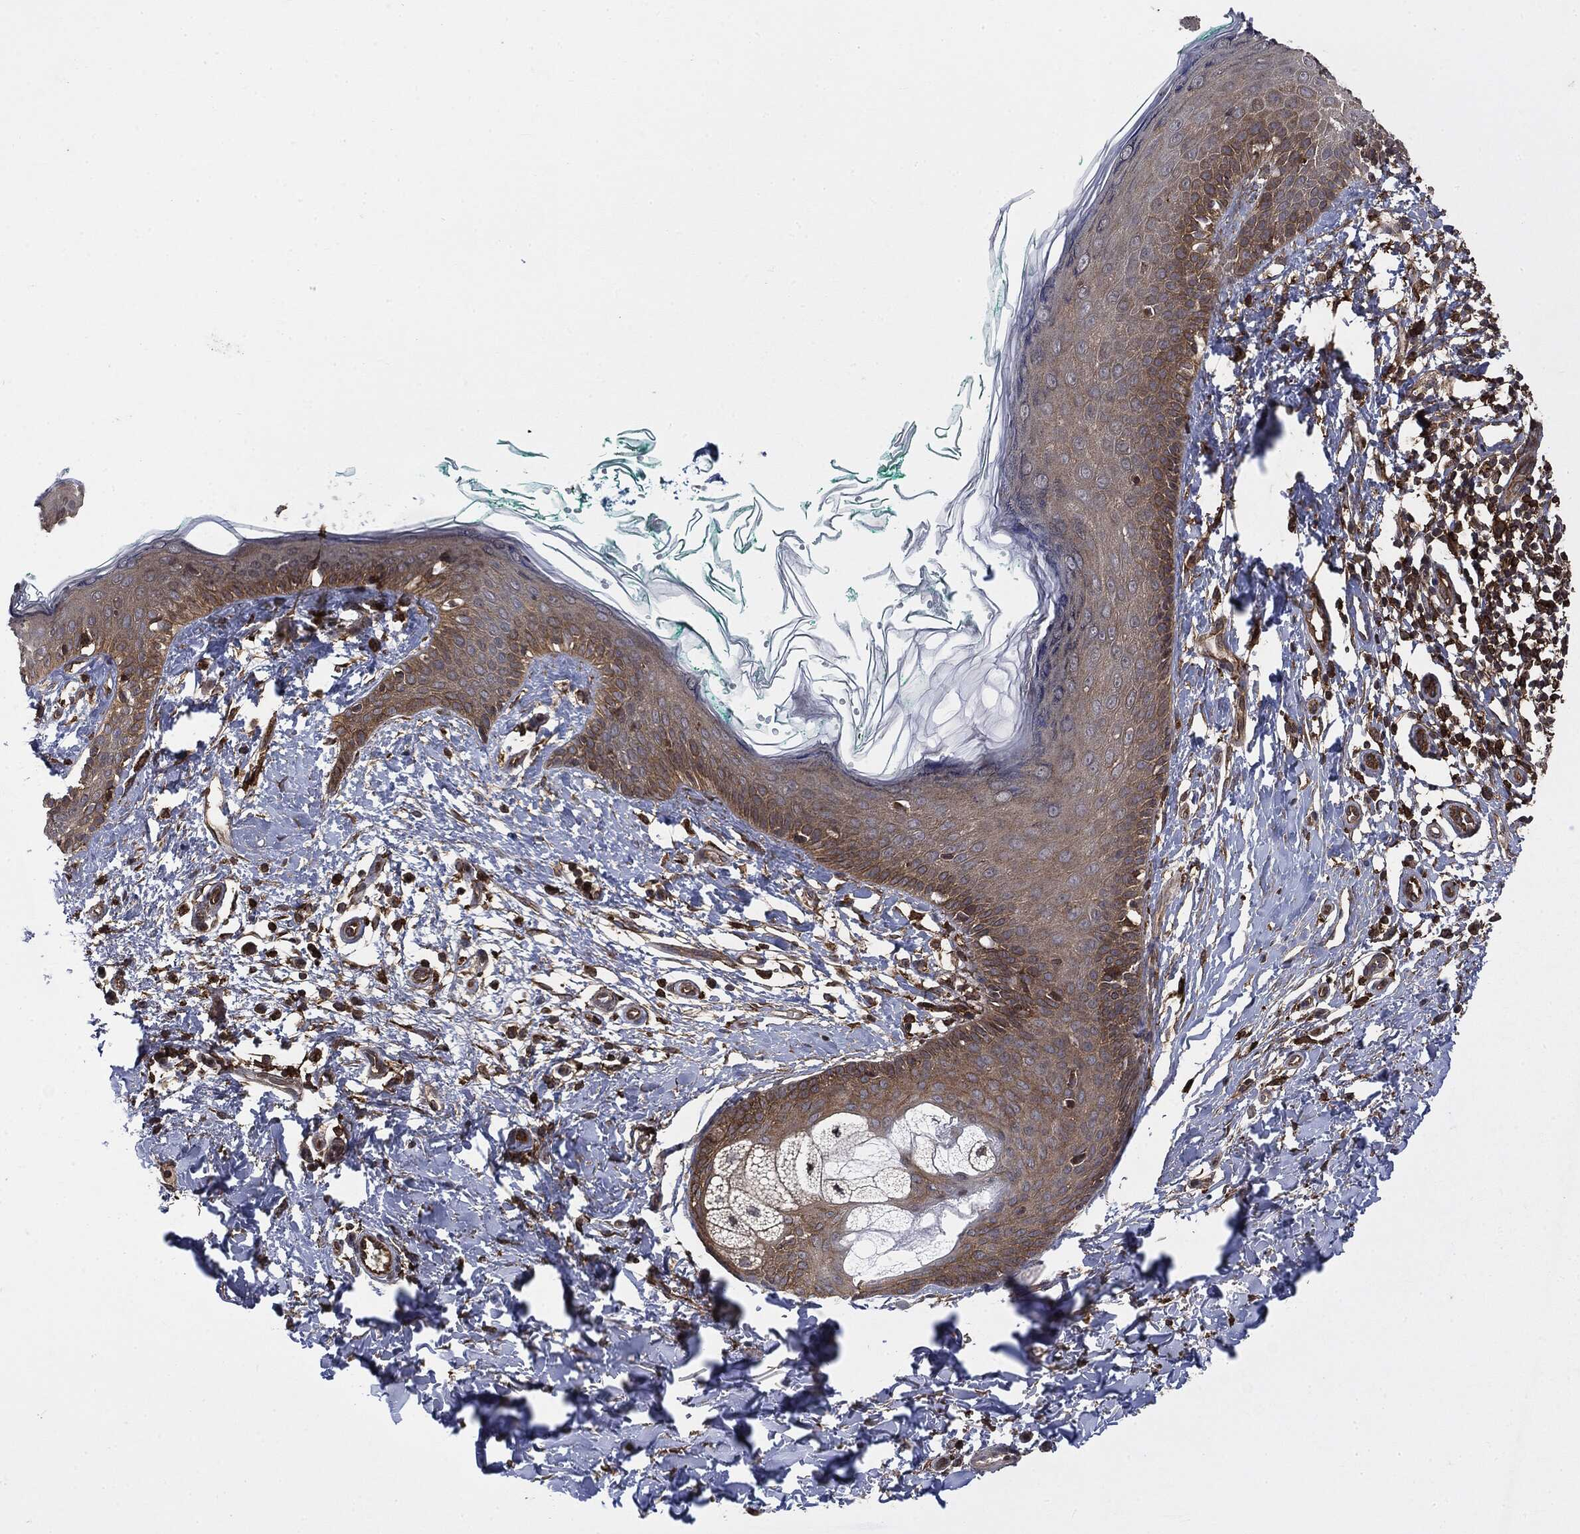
{"staining": {"intensity": "moderate", "quantity": ">75%", "location": "cytoplasmic/membranous"}, "tissue": "skin", "cell_type": "Fibroblasts", "image_type": "normal", "snomed": [{"axis": "morphology", "description": "Normal tissue, NOS"}, {"axis": "morphology", "description": "Basal cell carcinoma"}, {"axis": "topography", "description": "Skin"}], "caption": "Immunohistochemical staining of normal human skin demonstrates moderate cytoplasmic/membranous protein expression in approximately >75% of fibroblasts. The staining was performed using DAB (3,3'-diaminobenzidine) to visualize the protein expression in brown, while the nuclei were stained in blue with hematoxylin (Magnification: 20x).", "gene": "SNX5", "patient": {"sex": "male", "age": 33}}